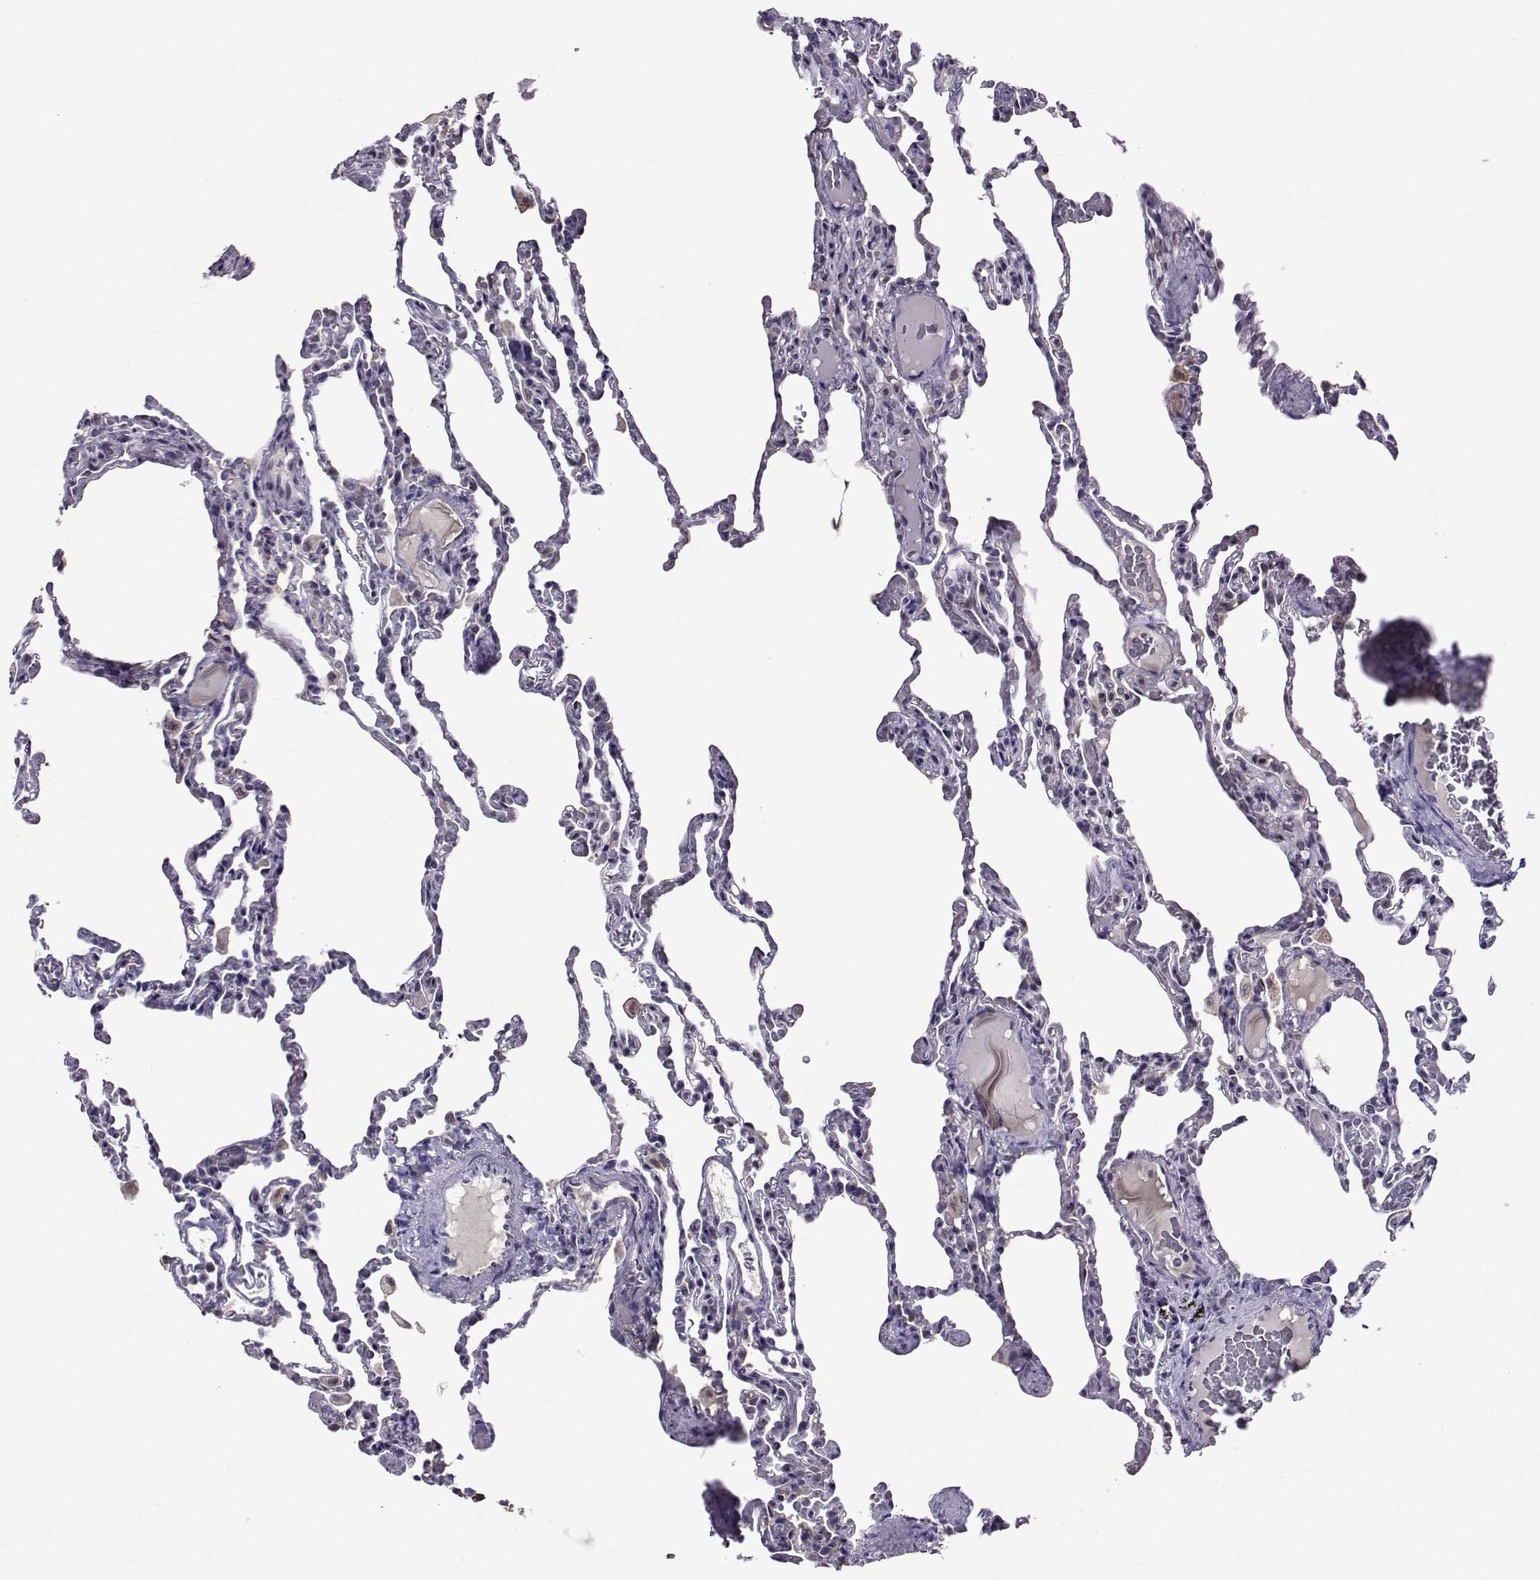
{"staining": {"intensity": "negative", "quantity": "none", "location": "none"}, "tissue": "lung", "cell_type": "Alveolar cells", "image_type": "normal", "snomed": [{"axis": "morphology", "description": "Normal tissue, NOS"}, {"axis": "topography", "description": "Lung"}], "caption": "This photomicrograph is of benign lung stained with immunohistochemistry to label a protein in brown with the nuclei are counter-stained blue. There is no expression in alveolar cells.", "gene": "DDX20", "patient": {"sex": "female", "age": 43}}